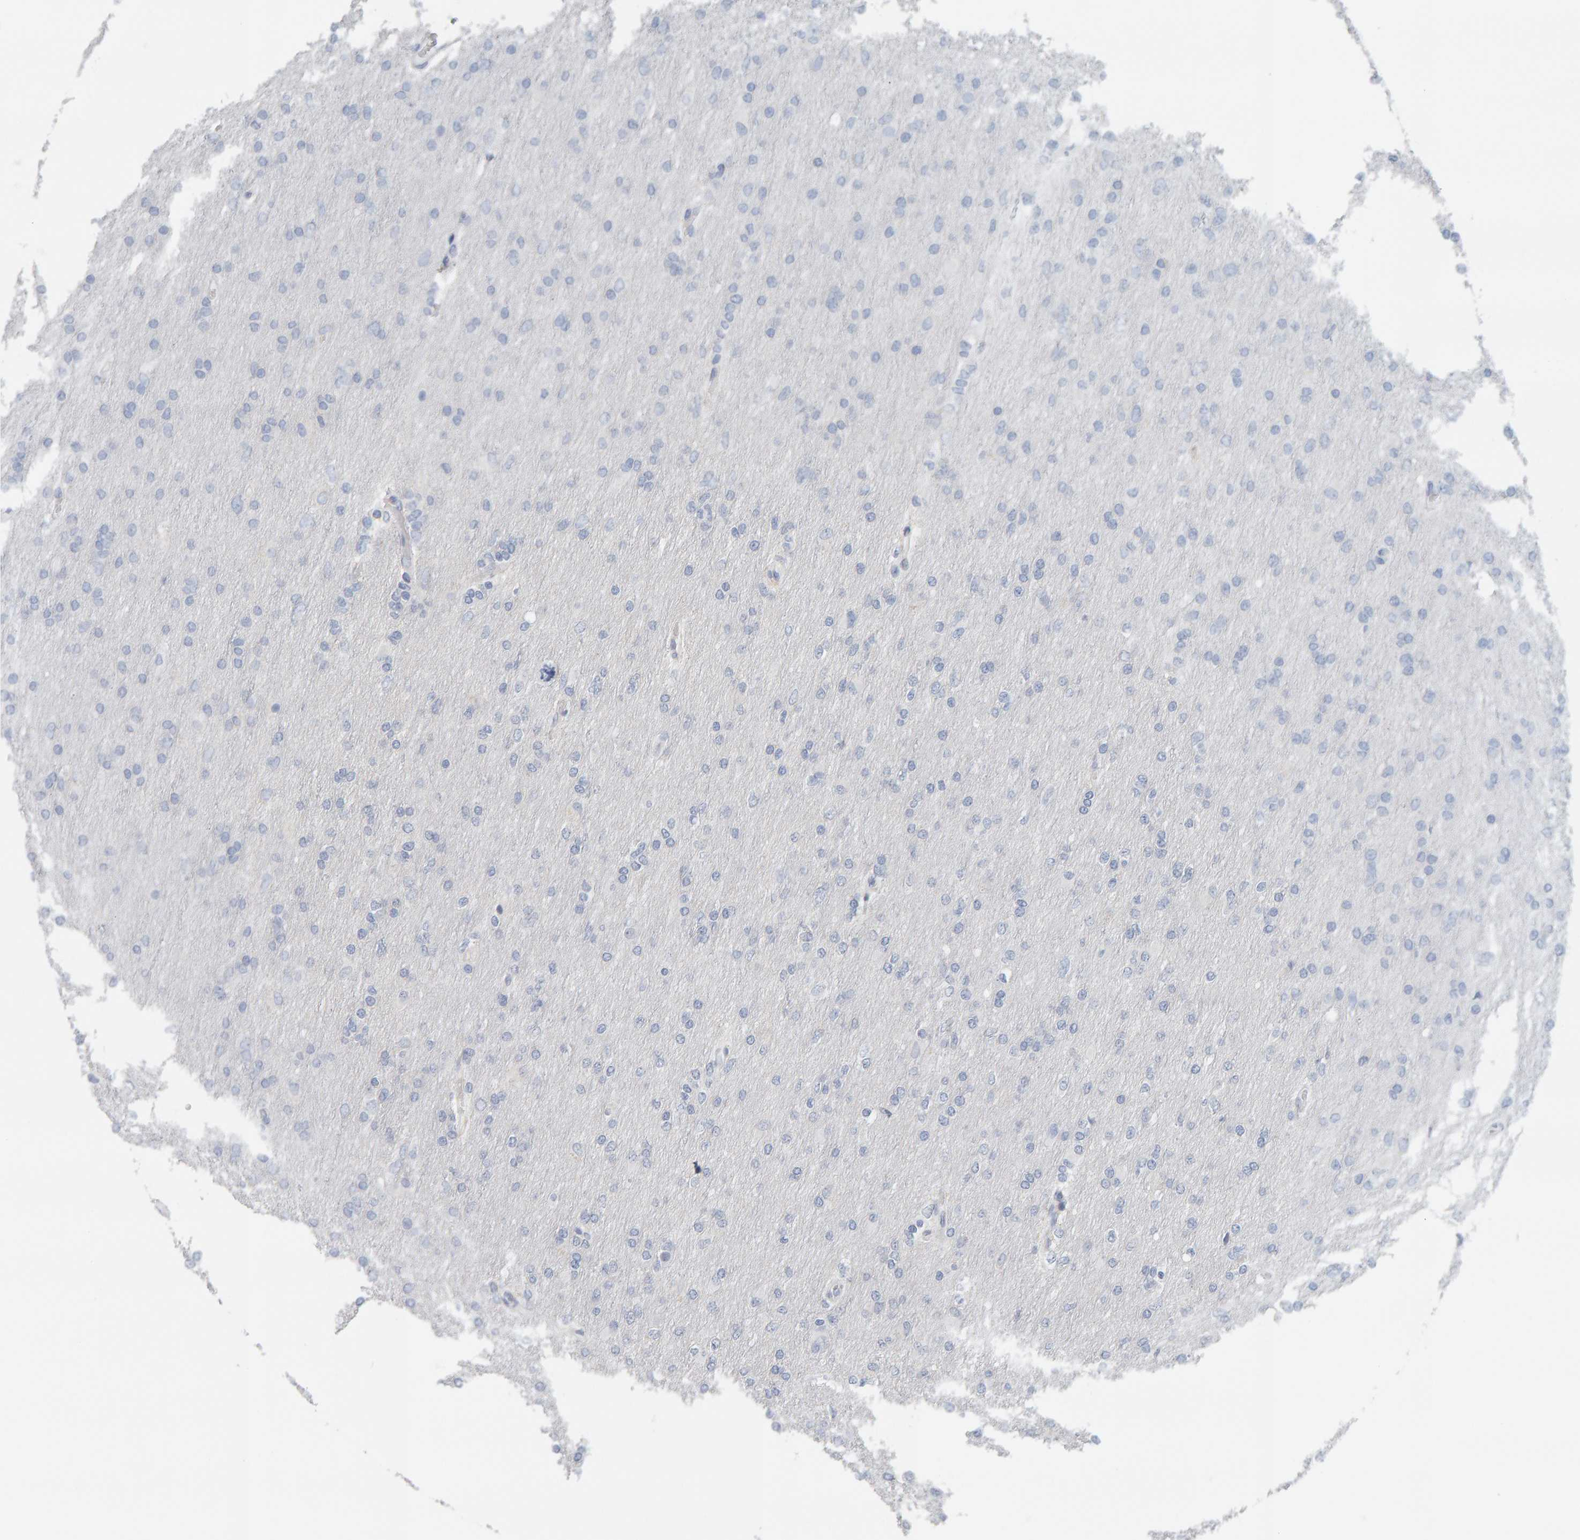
{"staining": {"intensity": "negative", "quantity": "none", "location": "none"}, "tissue": "glioma", "cell_type": "Tumor cells", "image_type": "cancer", "snomed": [{"axis": "morphology", "description": "Glioma, malignant, High grade"}, {"axis": "topography", "description": "Cerebral cortex"}], "caption": "IHC micrograph of human malignant high-grade glioma stained for a protein (brown), which shows no staining in tumor cells. (DAB immunohistochemistry, high magnification).", "gene": "ADHFE1", "patient": {"sex": "female", "age": 36}}